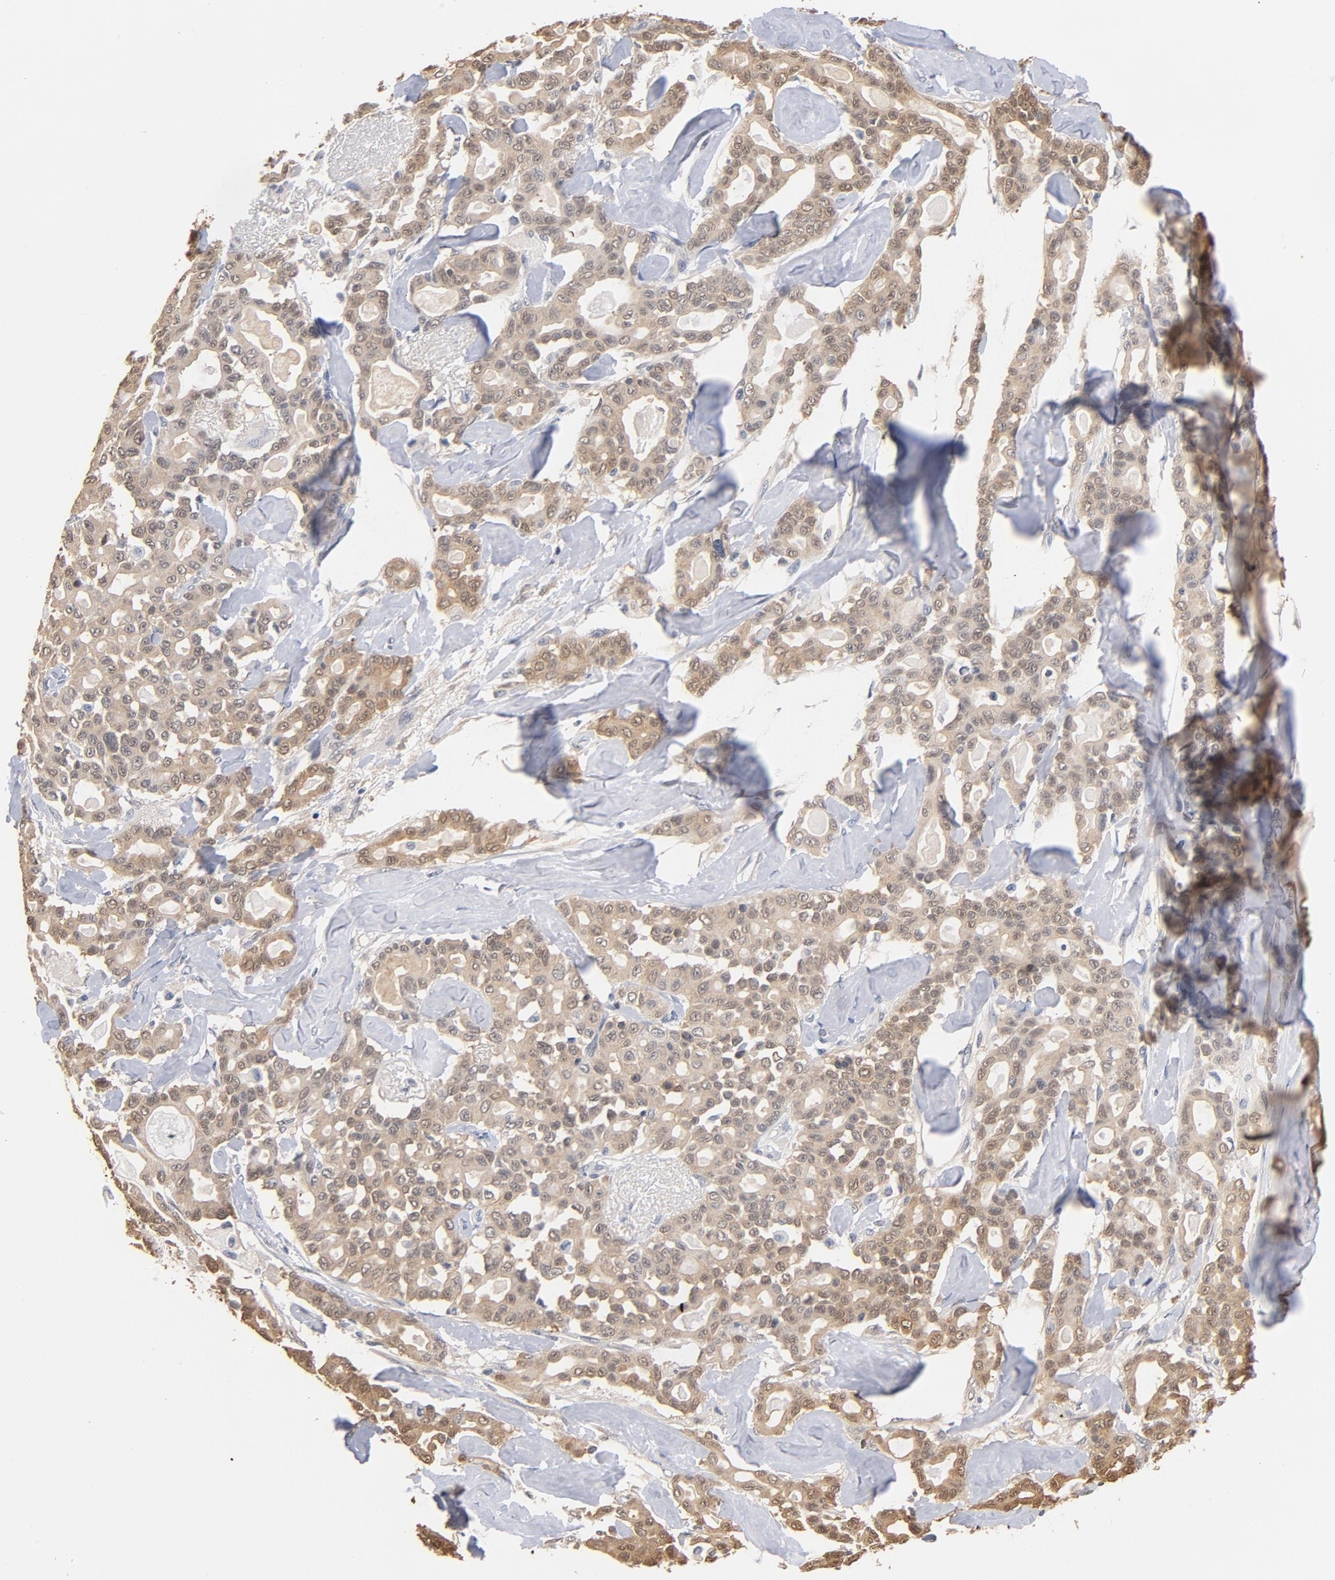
{"staining": {"intensity": "moderate", "quantity": ">75%", "location": "cytoplasmic/membranous"}, "tissue": "pancreatic cancer", "cell_type": "Tumor cells", "image_type": "cancer", "snomed": [{"axis": "morphology", "description": "Adenocarcinoma, NOS"}, {"axis": "topography", "description": "Pancreas"}], "caption": "Human pancreatic cancer (adenocarcinoma) stained with a brown dye exhibits moderate cytoplasmic/membranous positive positivity in approximately >75% of tumor cells.", "gene": "MIF", "patient": {"sex": "male", "age": 63}}